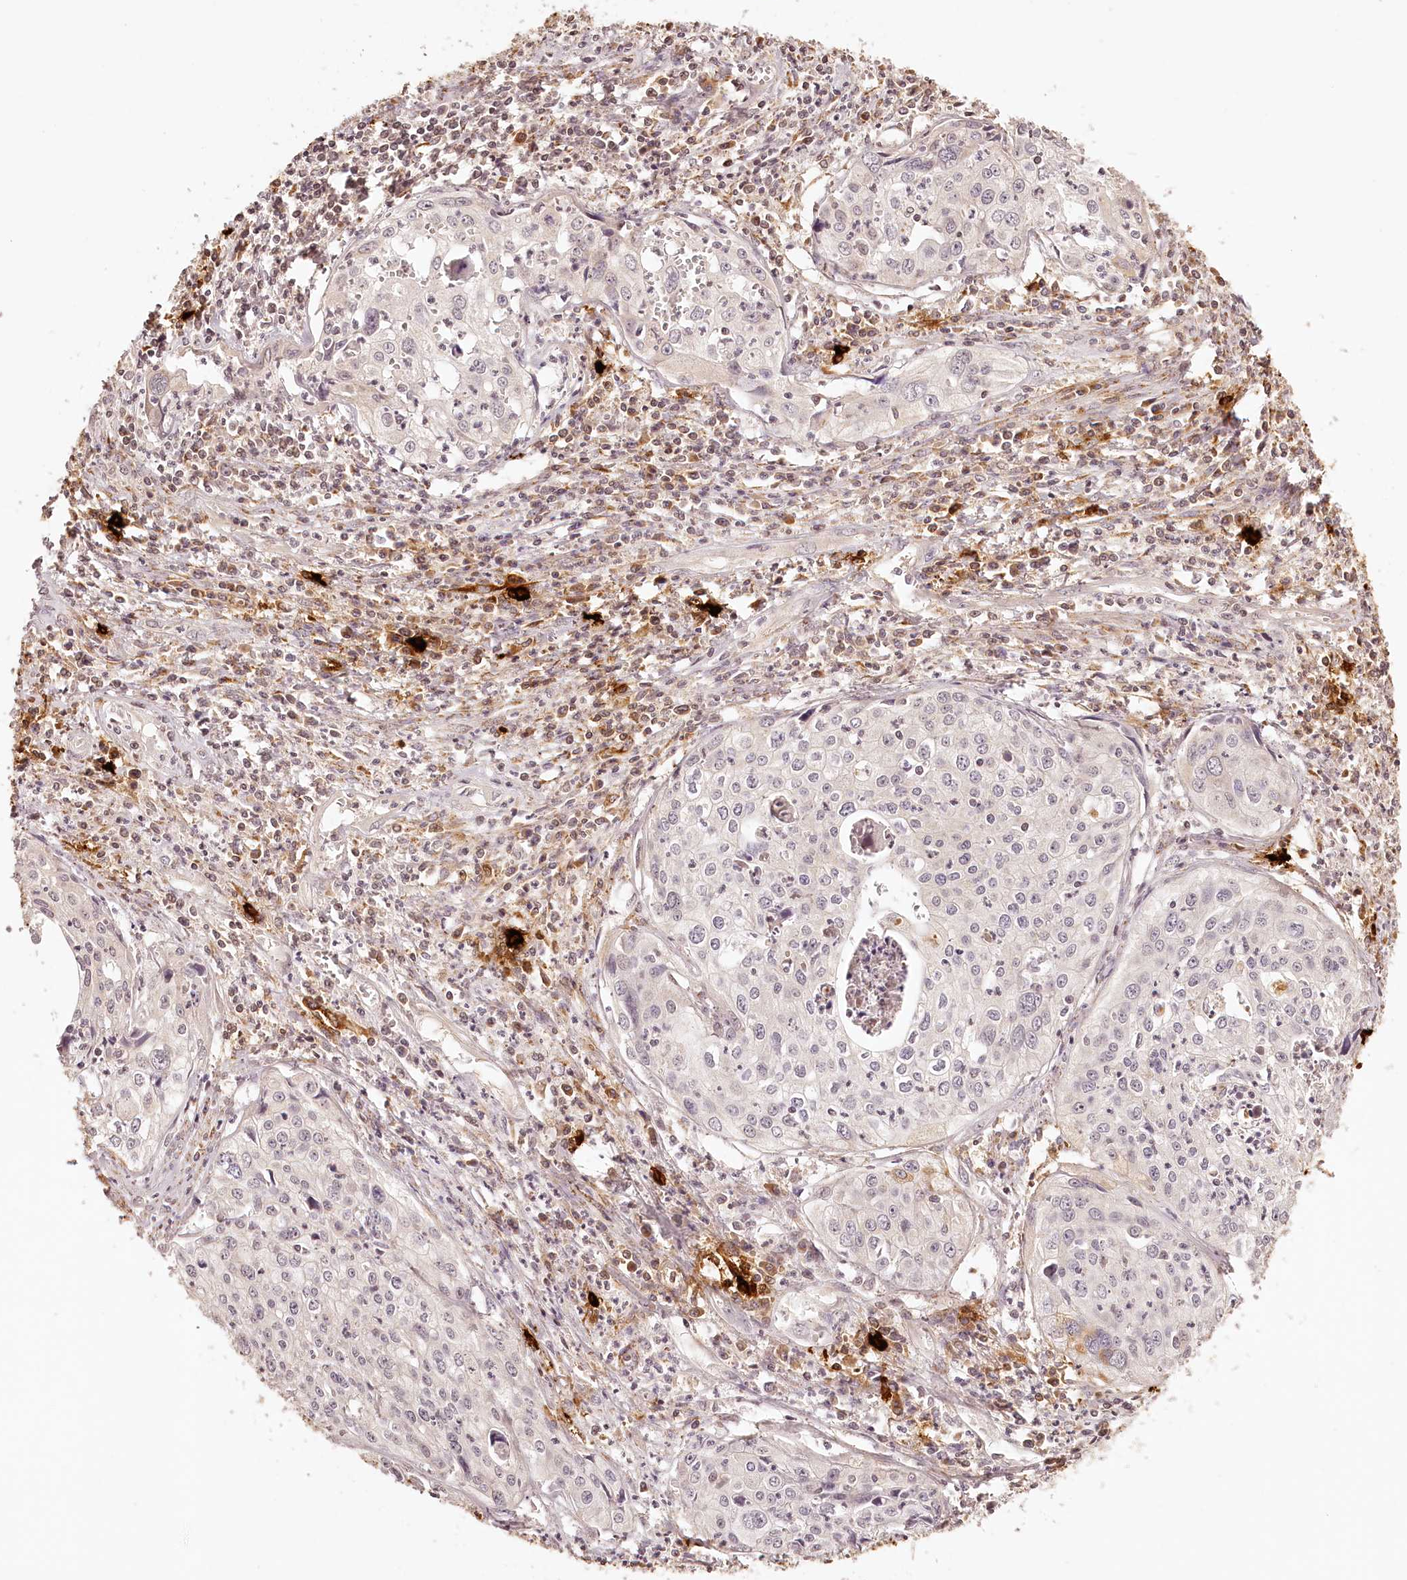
{"staining": {"intensity": "negative", "quantity": "none", "location": "none"}, "tissue": "cervical cancer", "cell_type": "Tumor cells", "image_type": "cancer", "snomed": [{"axis": "morphology", "description": "Squamous cell carcinoma, NOS"}, {"axis": "topography", "description": "Cervix"}], "caption": "An image of cervical cancer stained for a protein demonstrates no brown staining in tumor cells. Nuclei are stained in blue.", "gene": "SYNGR1", "patient": {"sex": "female", "age": 31}}